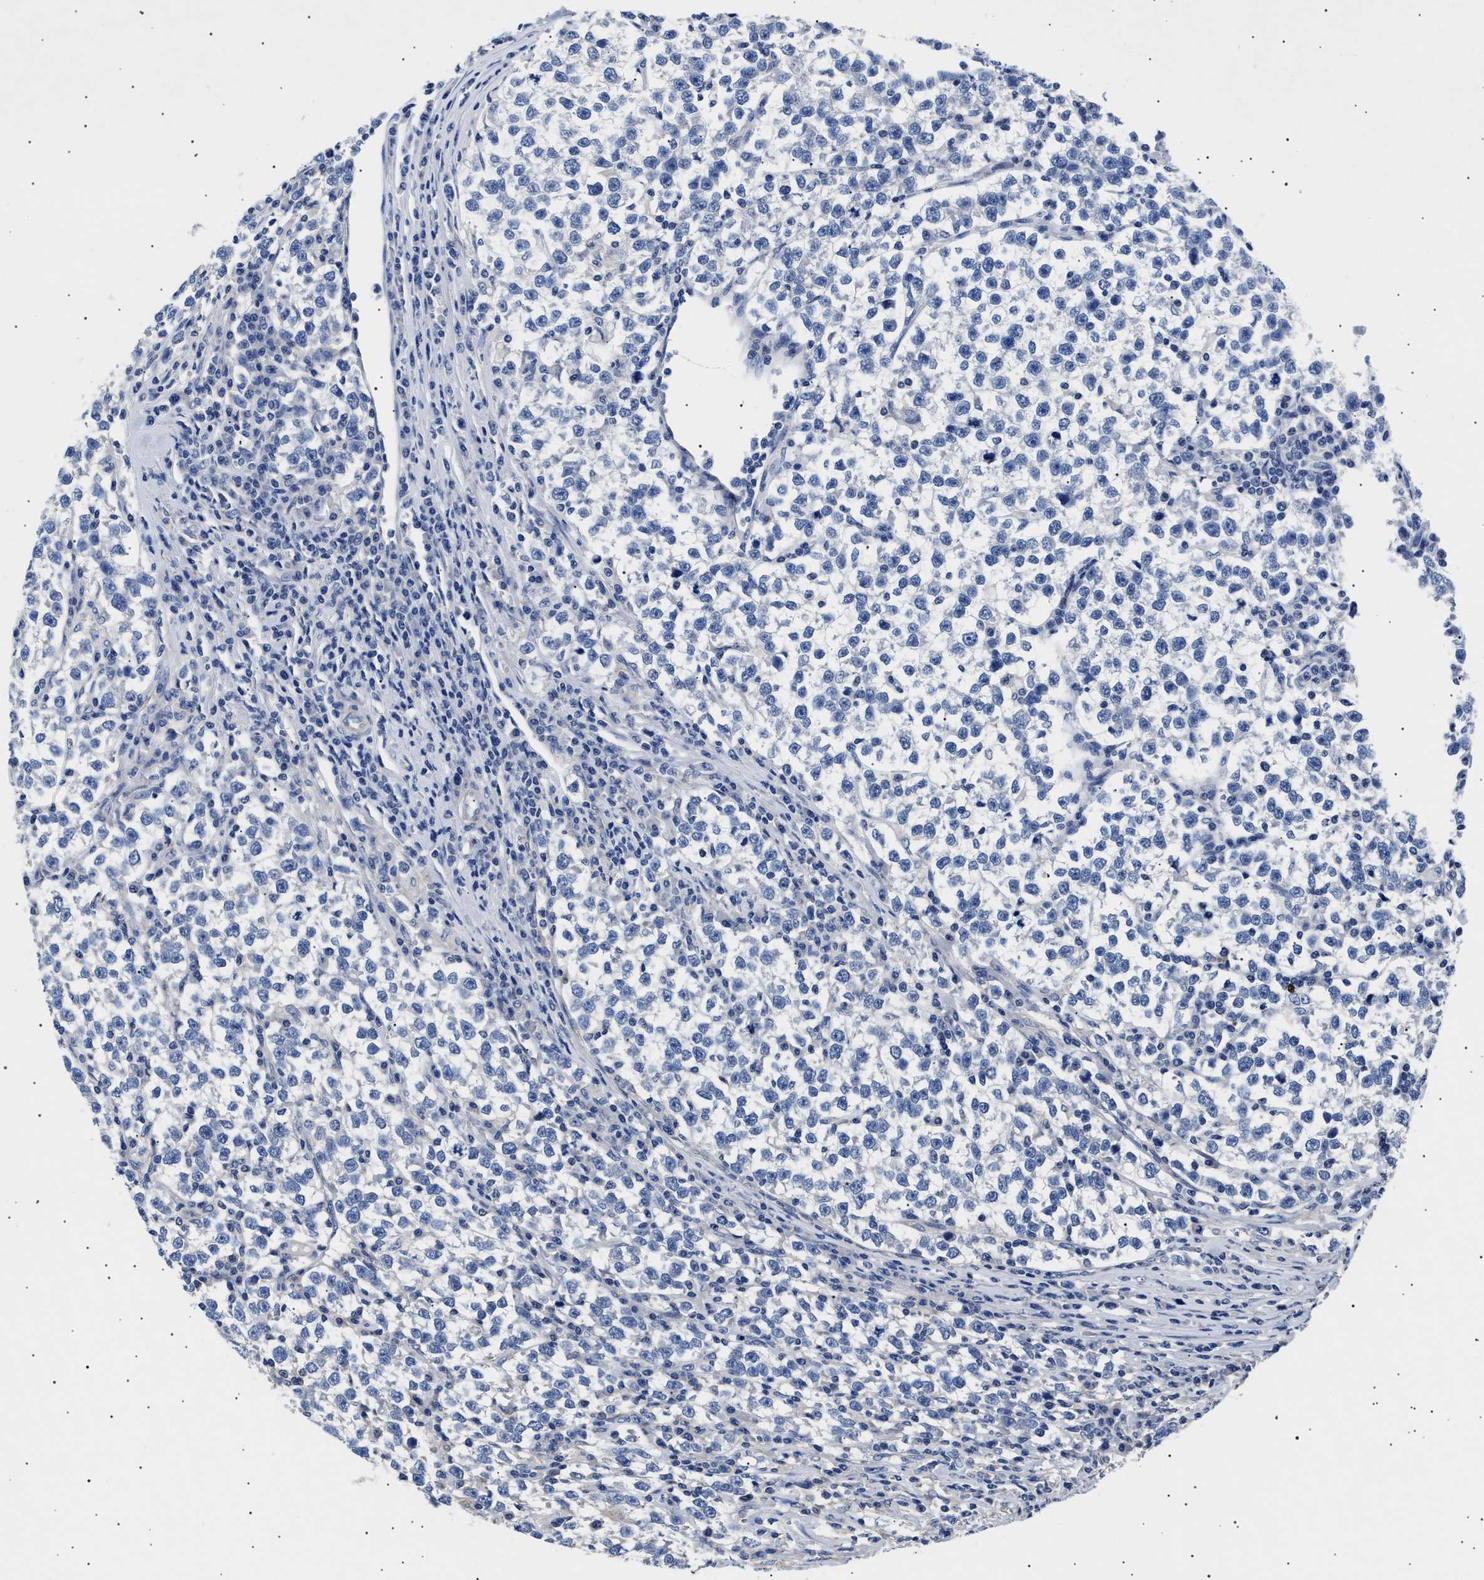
{"staining": {"intensity": "negative", "quantity": "none", "location": "none"}, "tissue": "testis cancer", "cell_type": "Tumor cells", "image_type": "cancer", "snomed": [{"axis": "morphology", "description": "Normal tissue, NOS"}, {"axis": "morphology", "description": "Seminoma, NOS"}, {"axis": "topography", "description": "Testis"}], "caption": "Protein analysis of testis cancer displays no significant positivity in tumor cells.", "gene": "HEMGN", "patient": {"sex": "male", "age": 43}}